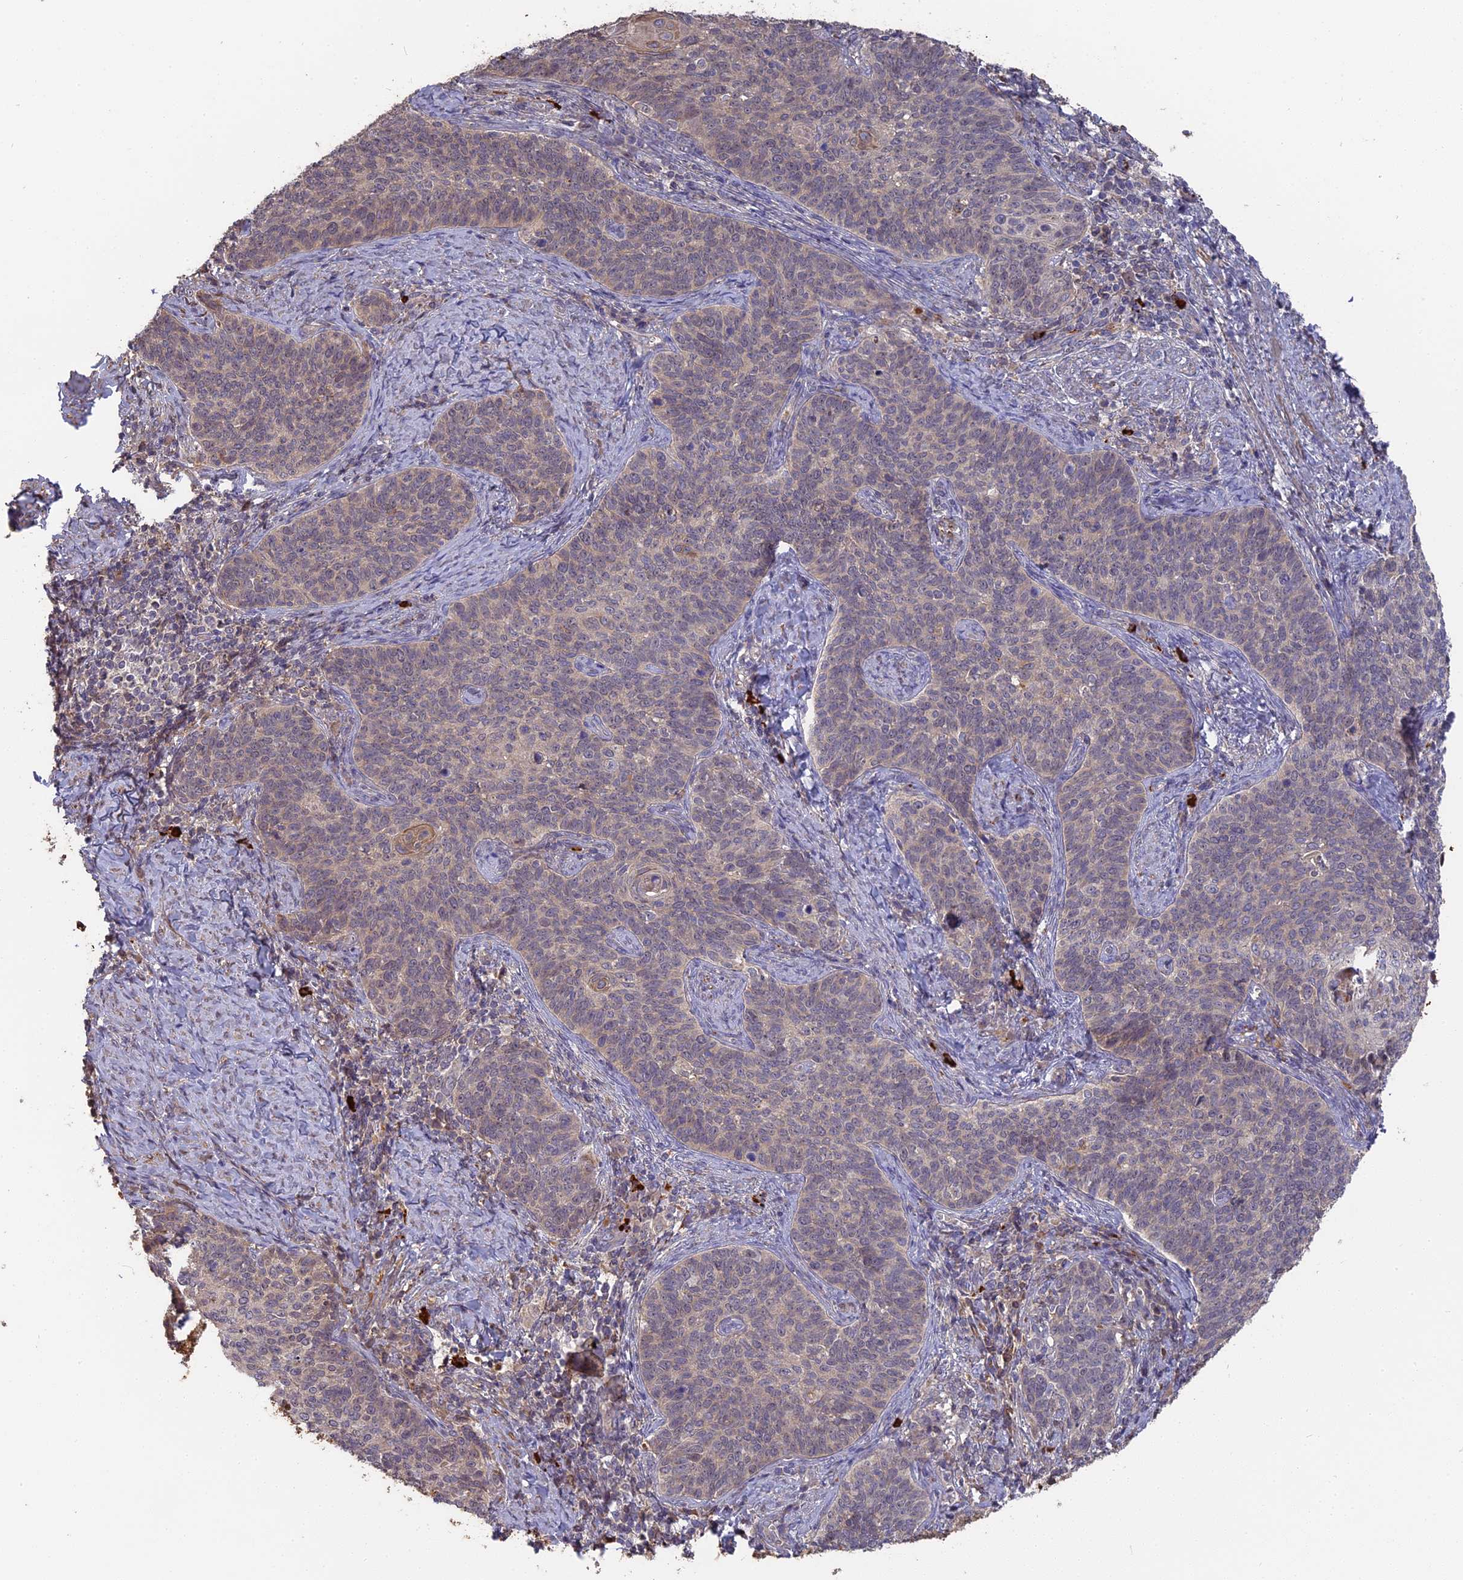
{"staining": {"intensity": "weak", "quantity": "<25%", "location": "cytoplasmic/membranous"}, "tissue": "cervical cancer", "cell_type": "Tumor cells", "image_type": "cancer", "snomed": [{"axis": "morphology", "description": "Normal tissue, NOS"}, {"axis": "morphology", "description": "Squamous cell carcinoma, NOS"}, {"axis": "topography", "description": "Cervix"}], "caption": "This is an immunohistochemistry histopathology image of squamous cell carcinoma (cervical). There is no positivity in tumor cells.", "gene": "ERMAP", "patient": {"sex": "female", "age": 39}}